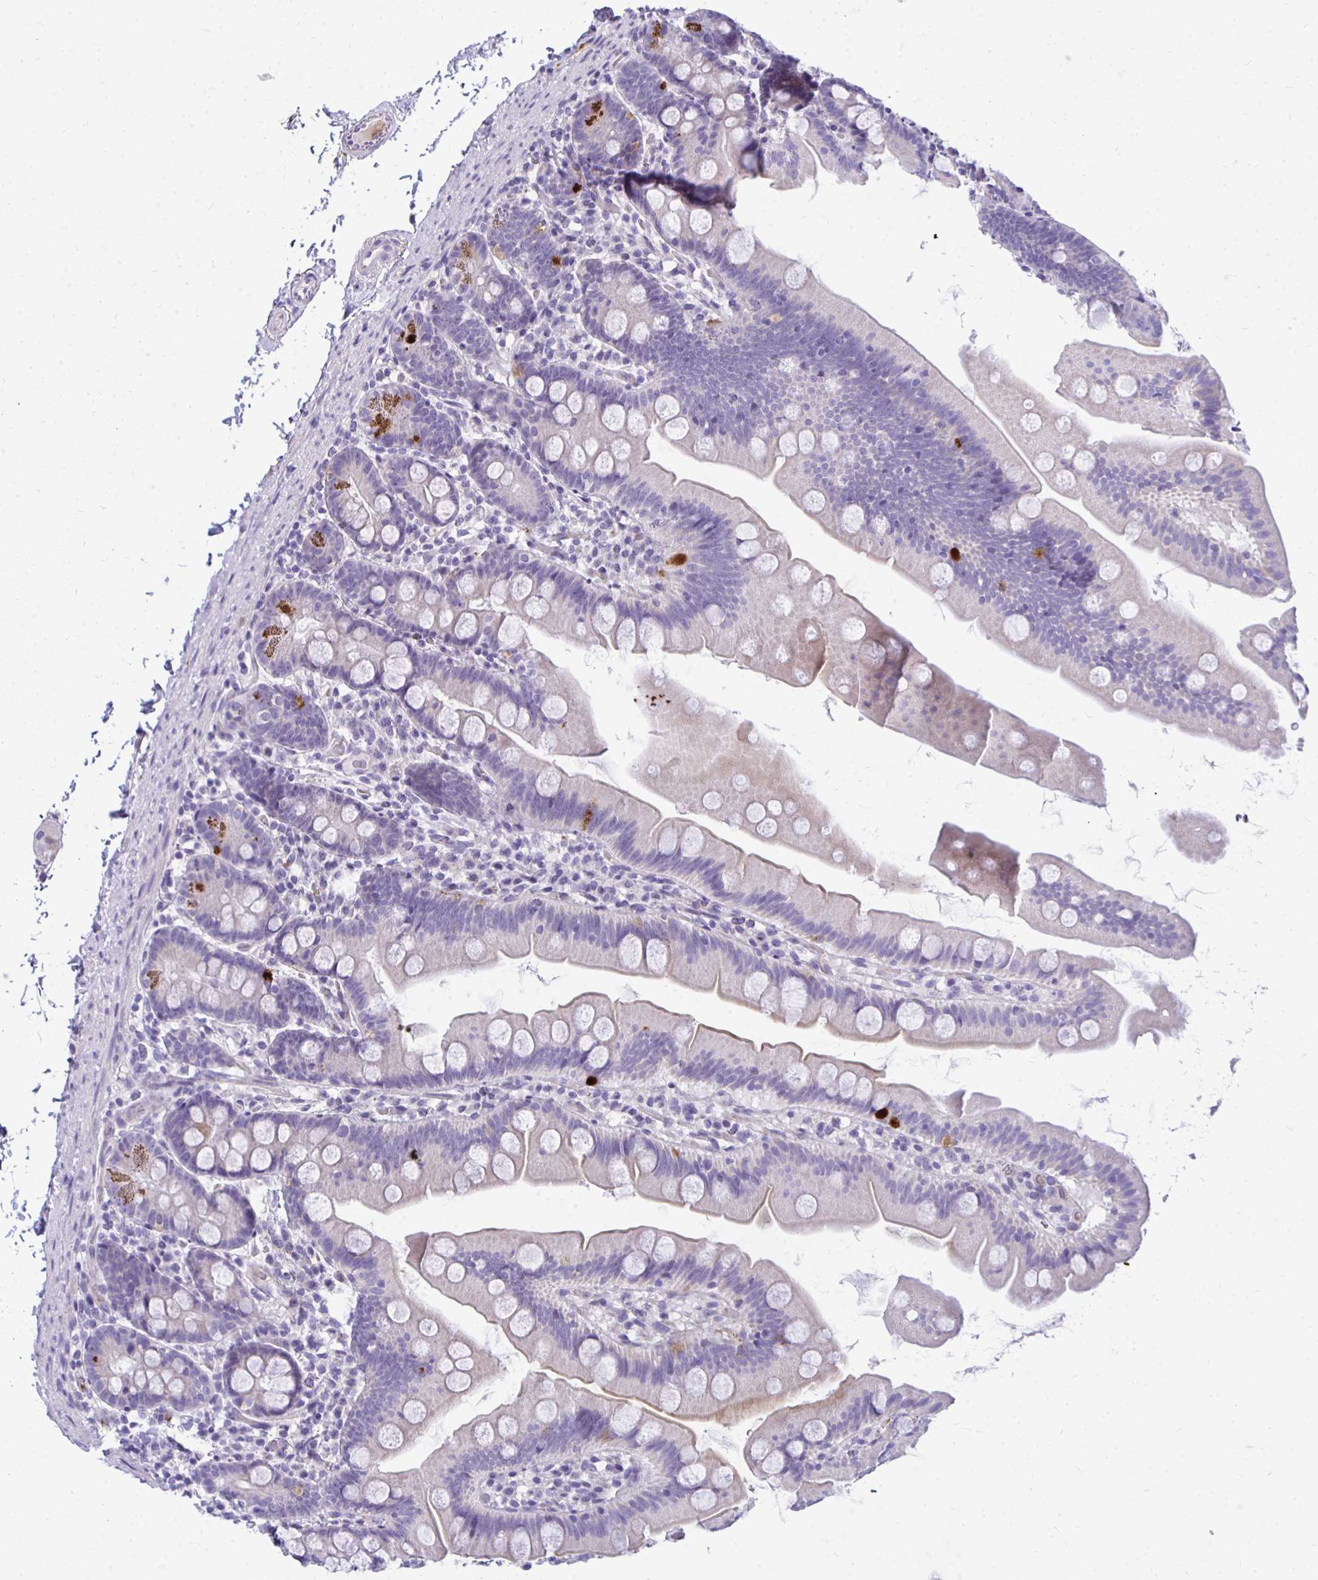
{"staining": {"intensity": "strong", "quantity": "<25%", "location": "cytoplasmic/membranous"}, "tissue": "small intestine", "cell_type": "Glandular cells", "image_type": "normal", "snomed": [{"axis": "morphology", "description": "Normal tissue, NOS"}, {"axis": "topography", "description": "Small intestine"}], "caption": "This photomicrograph reveals IHC staining of unremarkable small intestine, with medium strong cytoplasmic/membranous positivity in approximately <25% of glandular cells.", "gene": "TSBP1", "patient": {"sex": "female", "age": 68}}